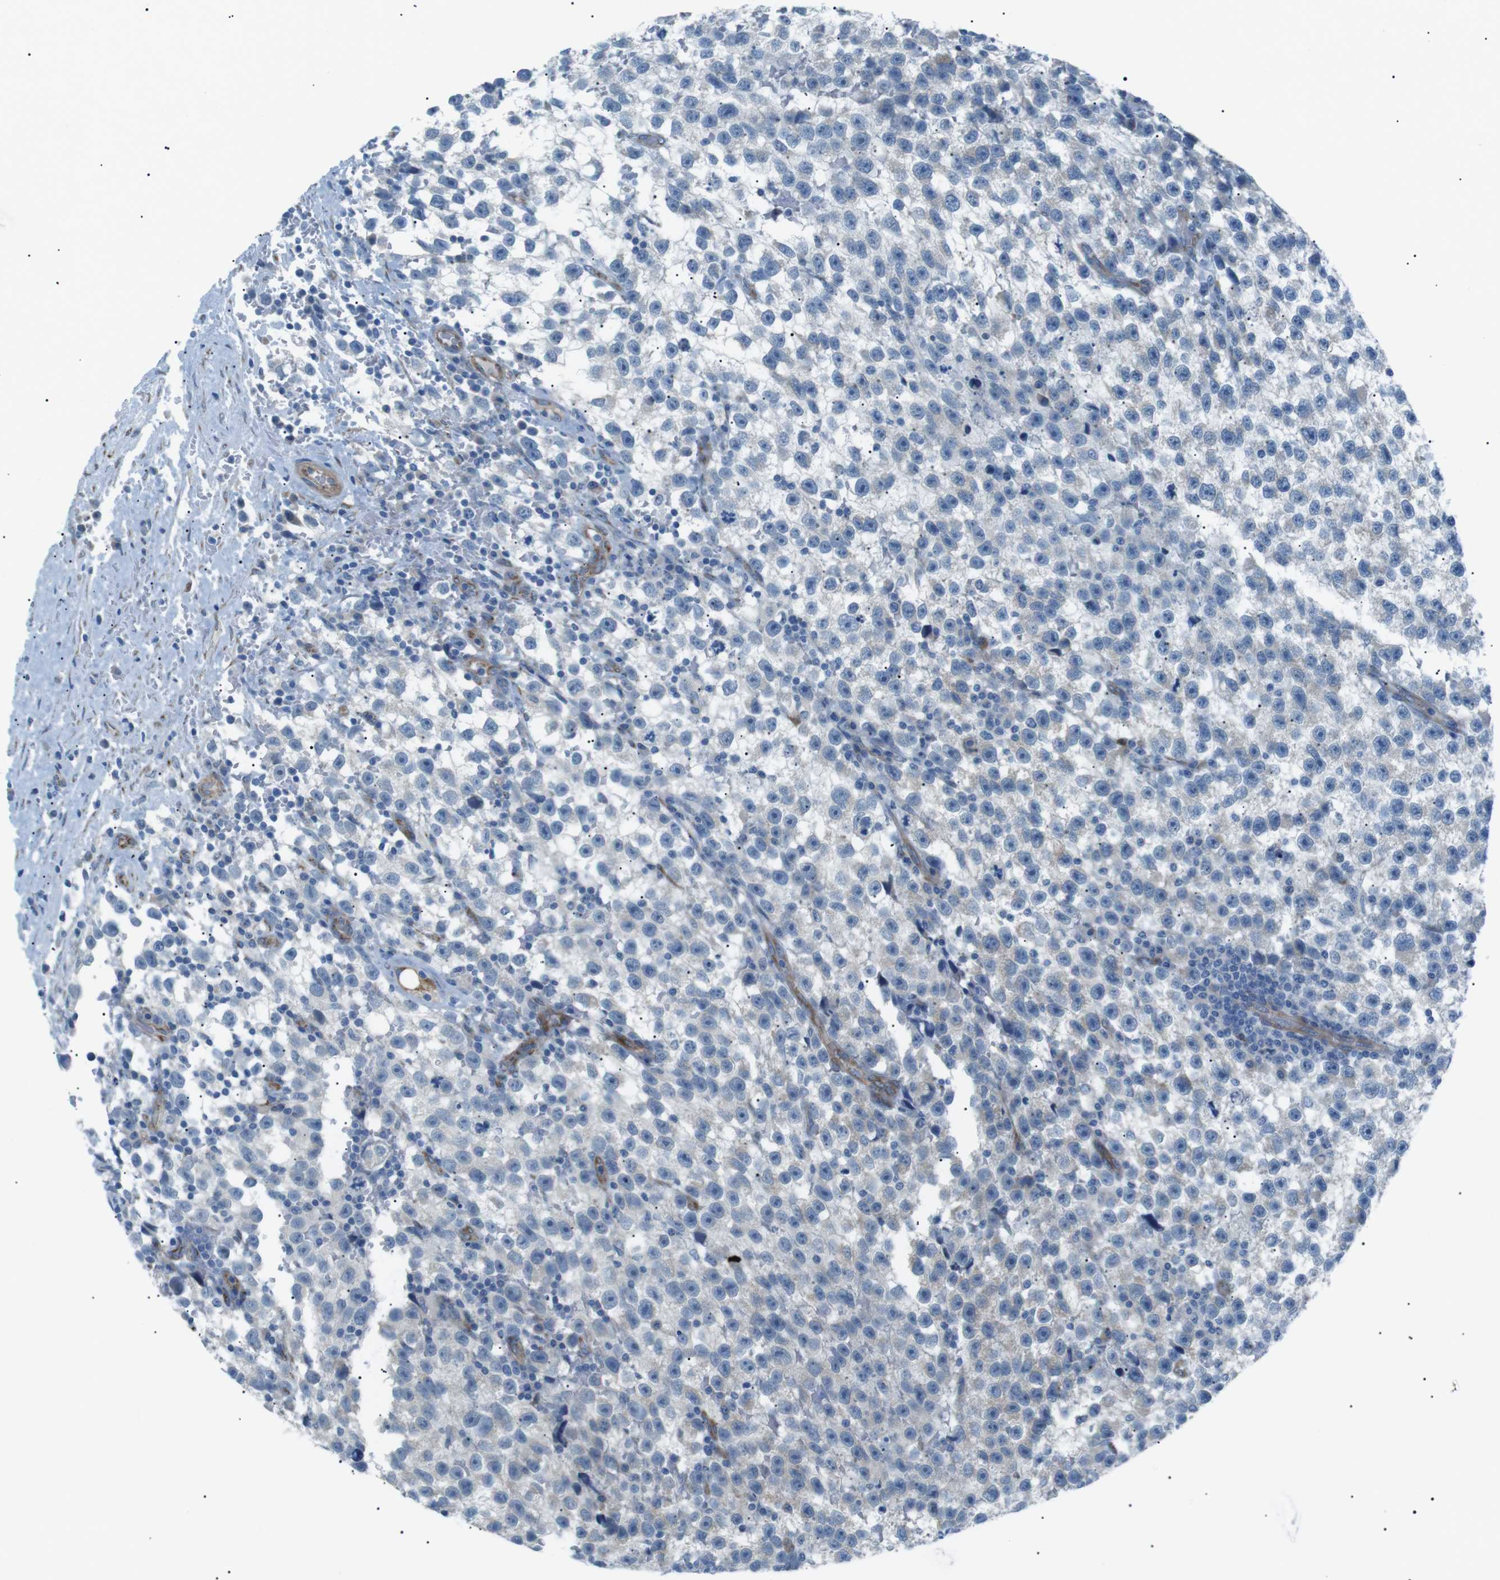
{"staining": {"intensity": "negative", "quantity": "none", "location": "none"}, "tissue": "testis cancer", "cell_type": "Tumor cells", "image_type": "cancer", "snomed": [{"axis": "morphology", "description": "Seminoma, NOS"}, {"axis": "topography", "description": "Testis"}], "caption": "Protein analysis of seminoma (testis) displays no significant expression in tumor cells.", "gene": "MTARC2", "patient": {"sex": "male", "age": 33}}